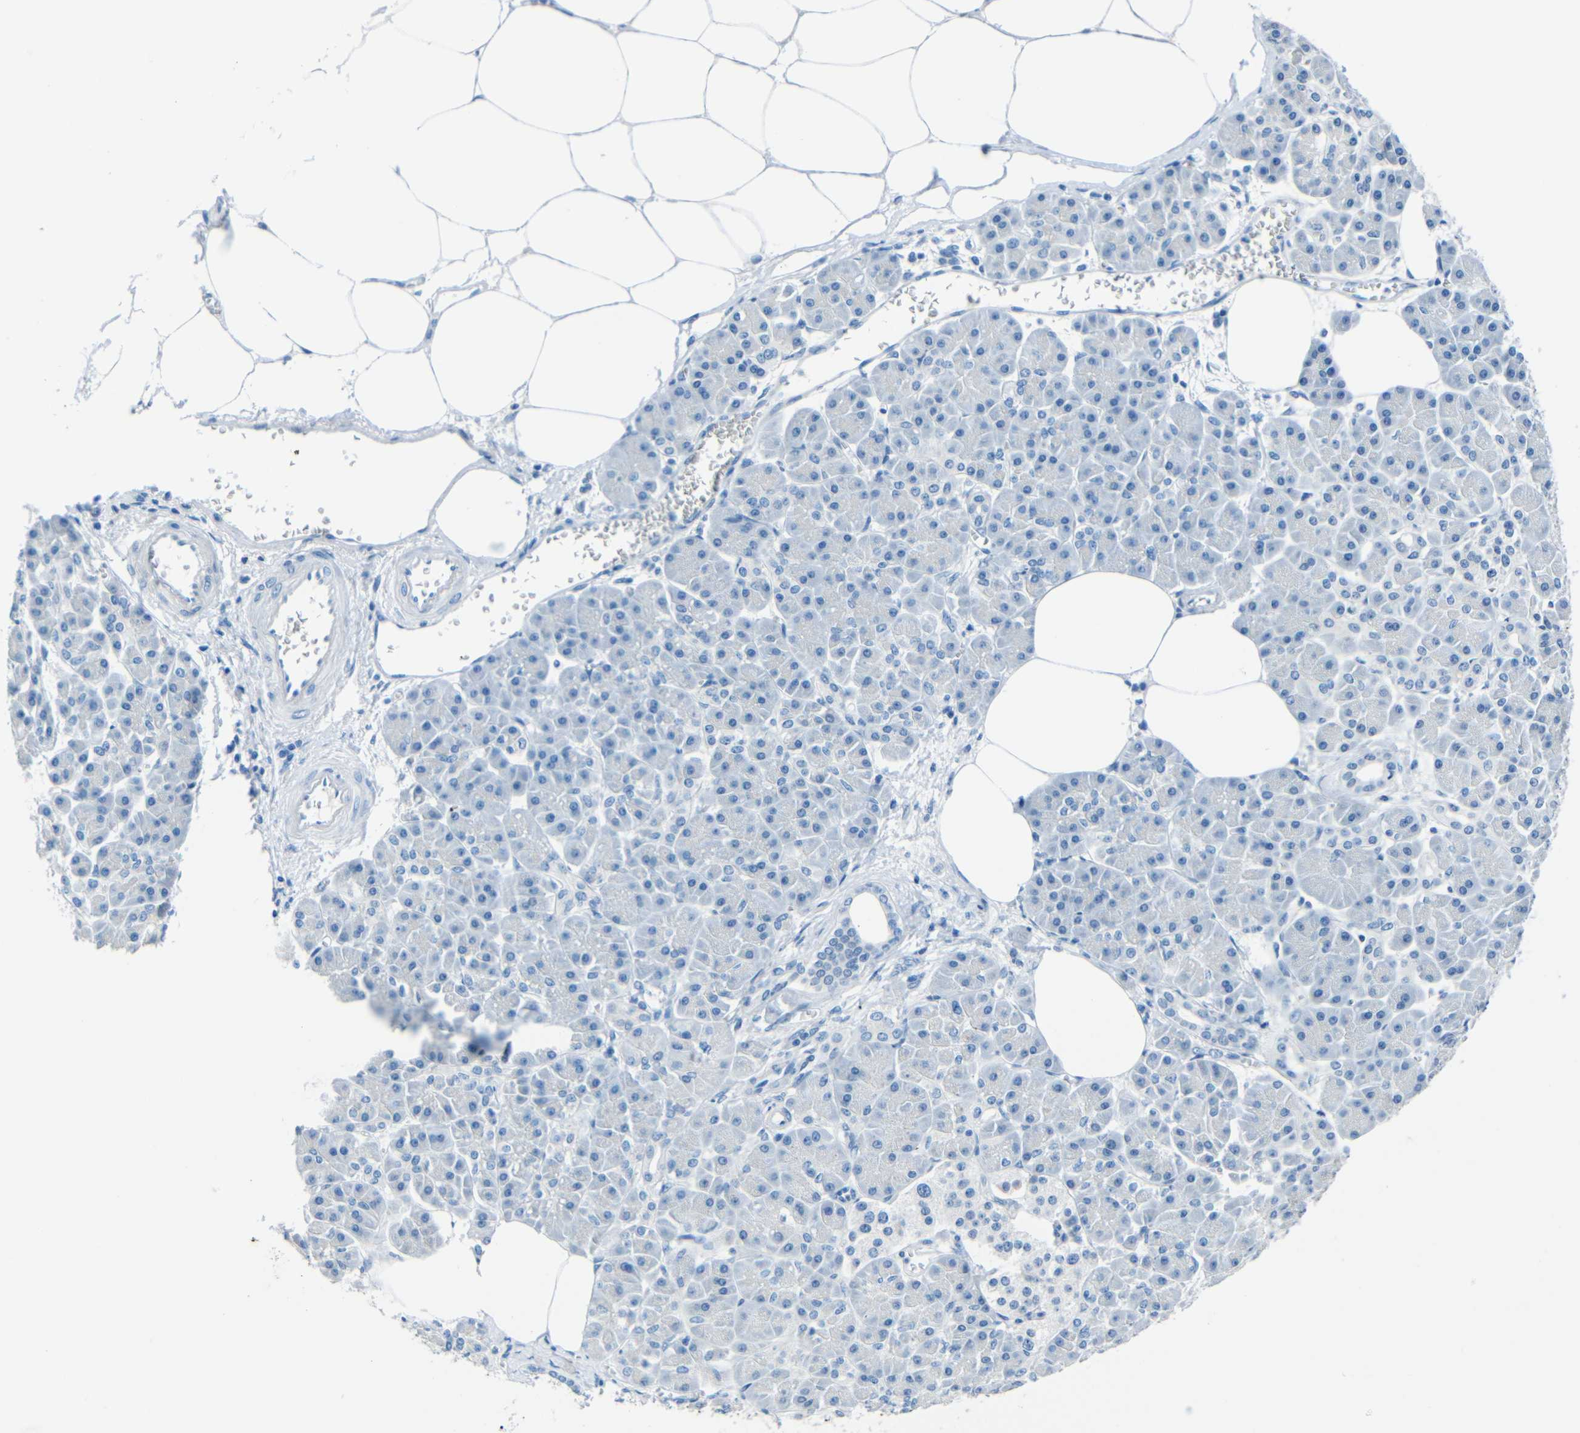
{"staining": {"intensity": "negative", "quantity": "none", "location": "none"}, "tissue": "pancreatic cancer", "cell_type": "Tumor cells", "image_type": "cancer", "snomed": [{"axis": "morphology", "description": "Adenocarcinoma, NOS"}, {"axis": "topography", "description": "Pancreas"}], "caption": "High power microscopy image of an IHC image of pancreatic adenocarcinoma, revealing no significant positivity in tumor cells.", "gene": "FBN2", "patient": {"sex": "female", "age": 70}}